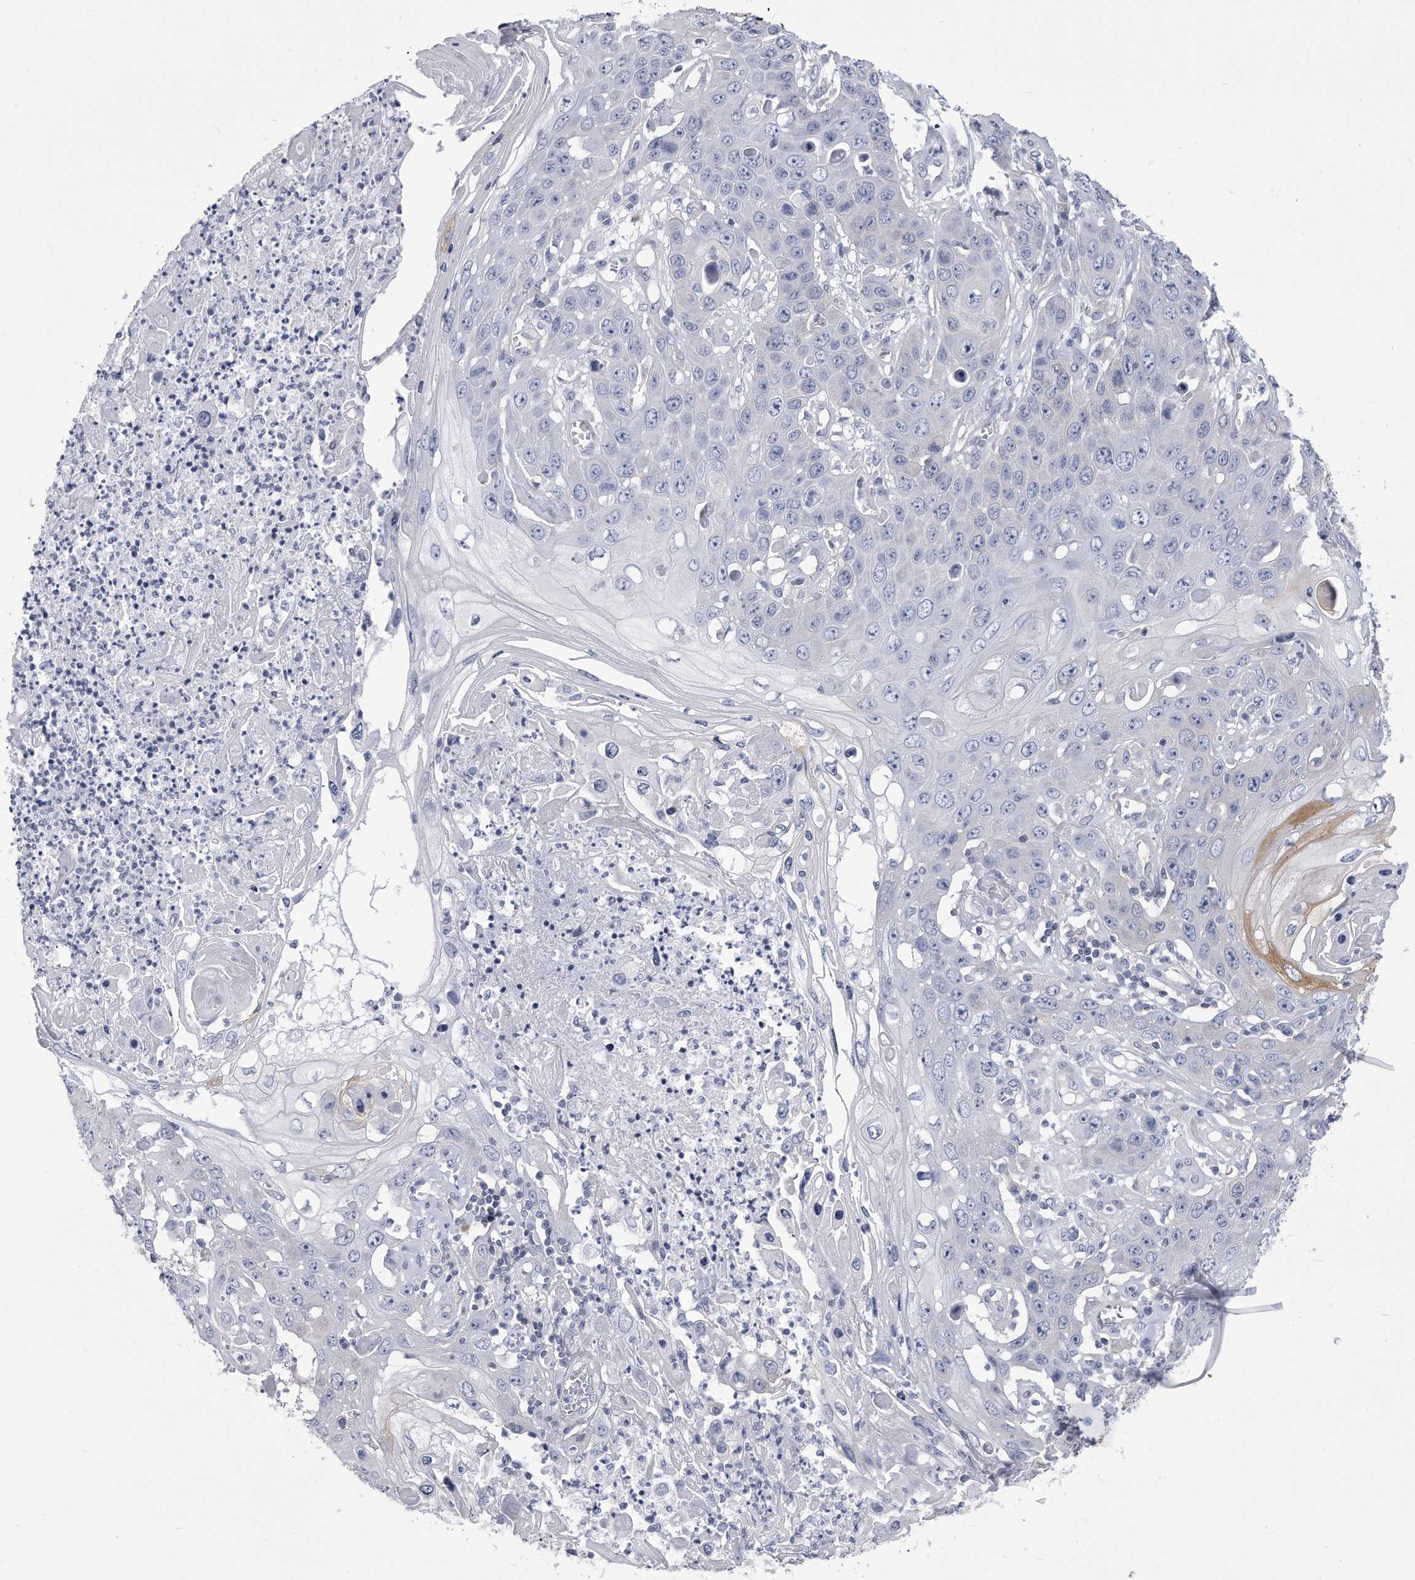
{"staining": {"intensity": "negative", "quantity": "none", "location": "none"}, "tissue": "skin cancer", "cell_type": "Tumor cells", "image_type": "cancer", "snomed": [{"axis": "morphology", "description": "Squamous cell carcinoma, NOS"}, {"axis": "topography", "description": "Skin"}], "caption": "DAB immunohistochemical staining of human squamous cell carcinoma (skin) exhibits no significant positivity in tumor cells. (DAB (3,3'-diaminobenzidine) immunohistochemistry visualized using brightfield microscopy, high magnification).", "gene": "PYGB", "patient": {"sex": "male", "age": 55}}